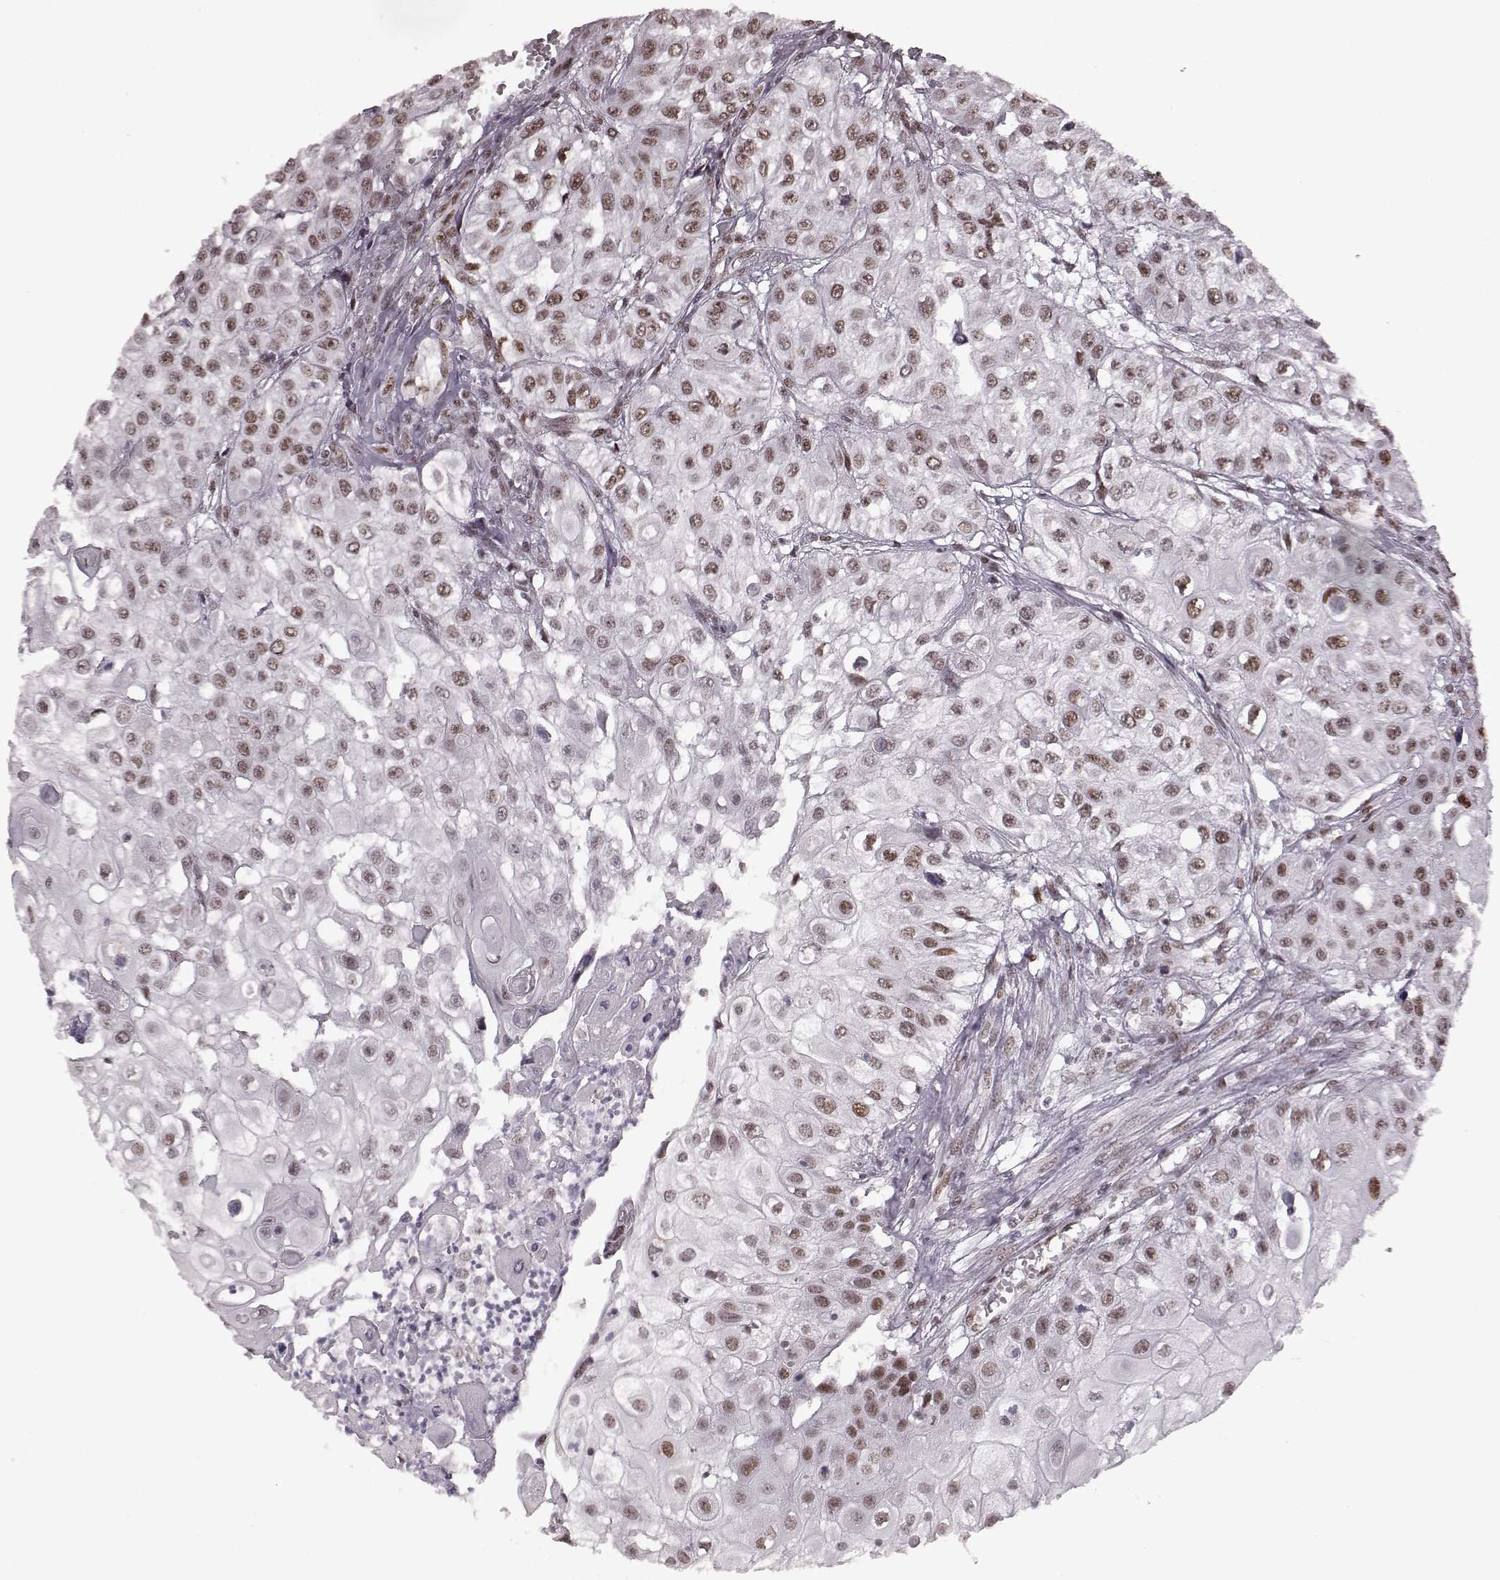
{"staining": {"intensity": "moderate", "quantity": ">75%", "location": "nuclear"}, "tissue": "urothelial cancer", "cell_type": "Tumor cells", "image_type": "cancer", "snomed": [{"axis": "morphology", "description": "Urothelial carcinoma, High grade"}, {"axis": "topography", "description": "Urinary bladder"}], "caption": "The image reveals a brown stain indicating the presence of a protein in the nuclear of tumor cells in urothelial cancer. (DAB (3,3'-diaminobenzidine) IHC, brown staining for protein, blue staining for nuclei).", "gene": "NR2C1", "patient": {"sex": "female", "age": 79}}